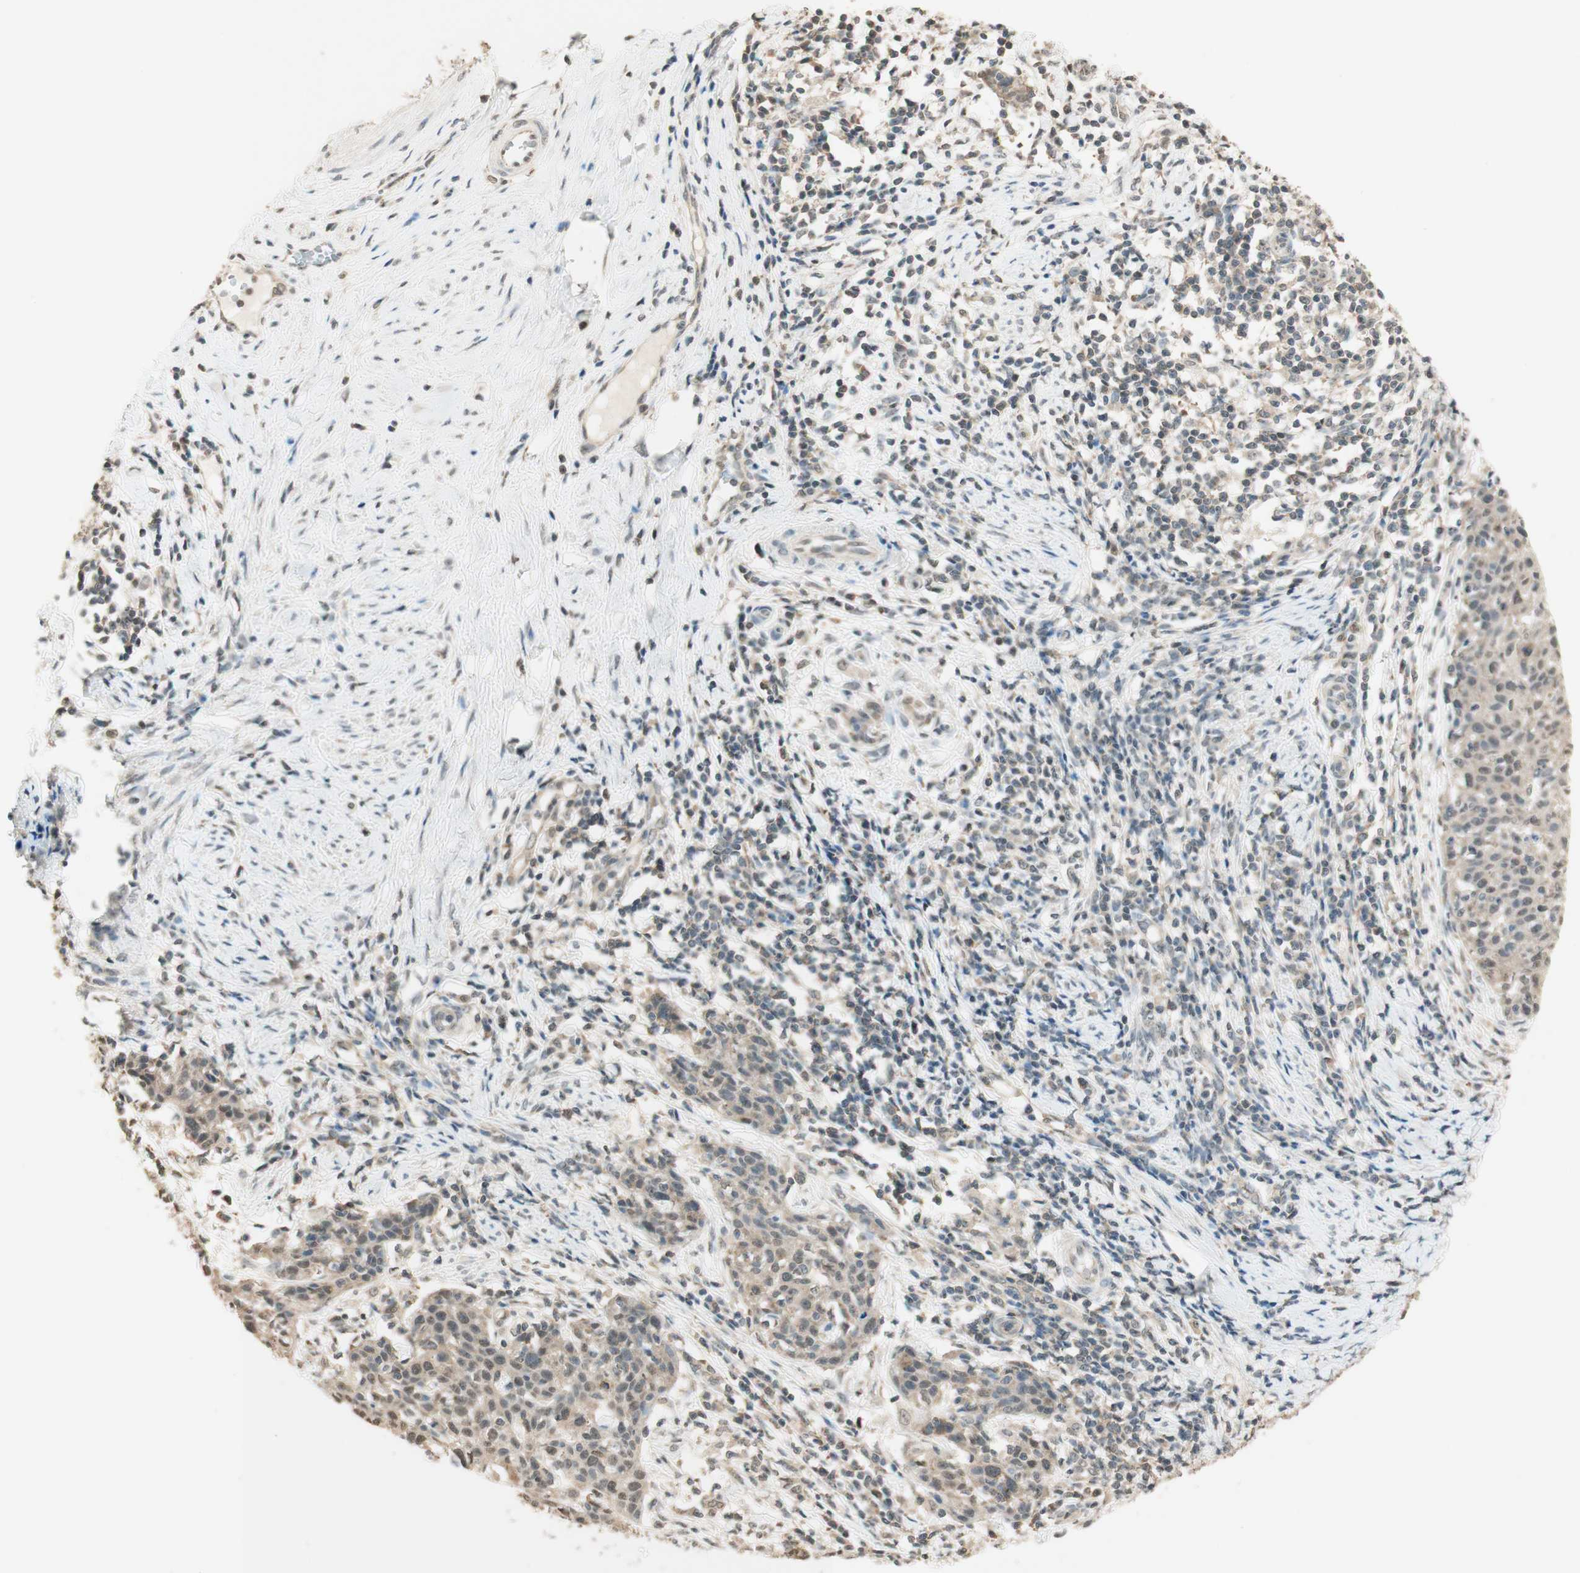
{"staining": {"intensity": "weak", "quantity": "25%-75%", "location": "cytoplasmic/membranous,nuclear"}, "tissue": "cervical cancer", "cell_type": "Tumor cells", "image_type": "cancer", "snomed": [{"axis": "morphology", "description": "Squamous cell carcinoma, NOS"}, {"axis": "topography", "description": "Cervix"}], "caption": "This photomicrograph reveals cervical cancer stained with IHC to label a protein in brown. The cytoplasmic/membranous and nuclear of tumor cells show weak positivity for the protein. Nuclei are counter-stained blue.", "gene": "SPINT2", "patient": {"sex": "female", "age": 38}}